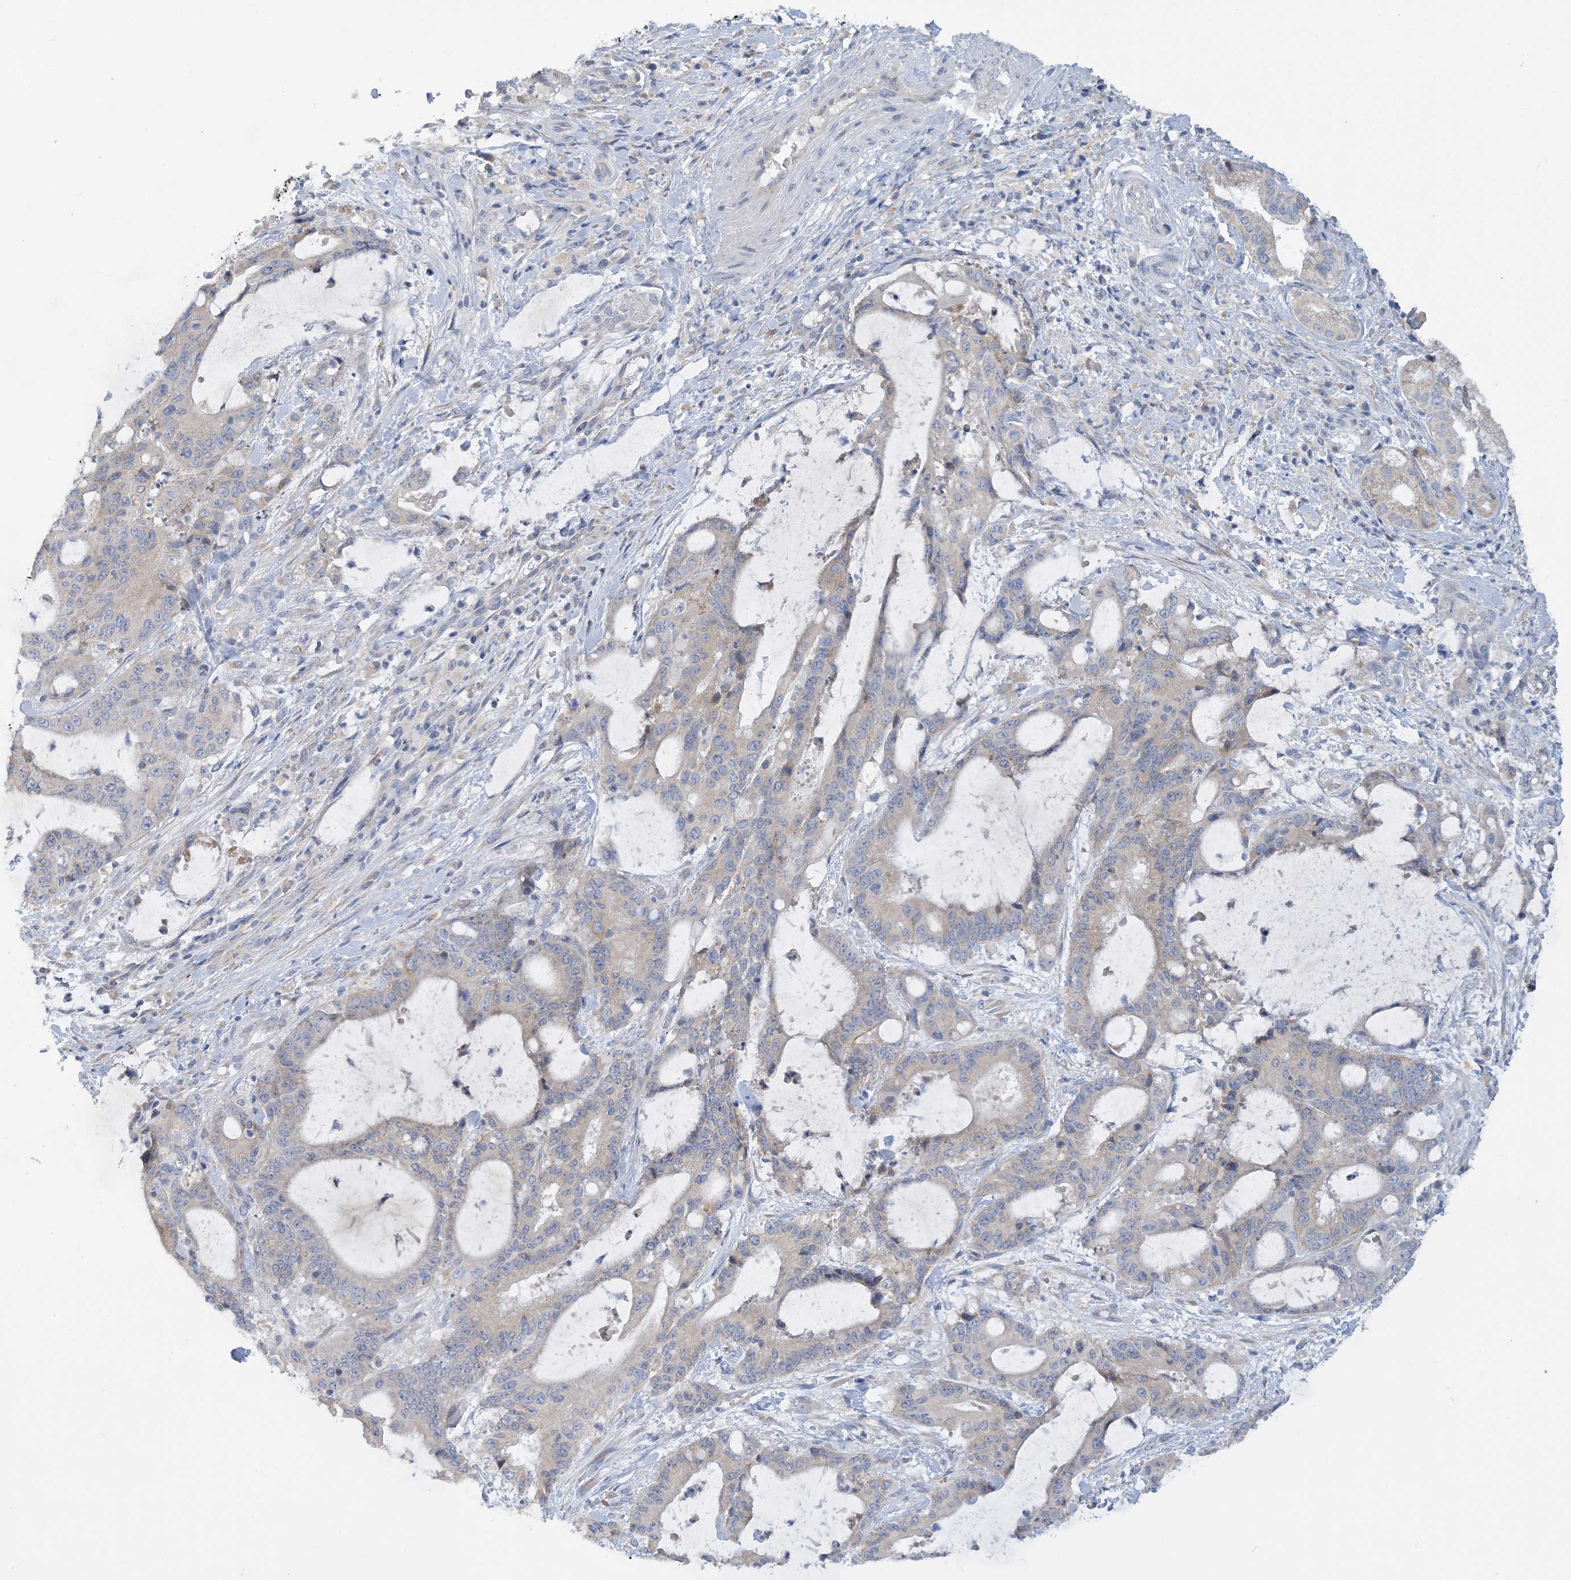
{"staining": {"intensity": "negative", "quantity": "none", "location": "none"}, "tissue": "liver cancer", "cell_type": "Tumor cells", "image_type": "cancer", "snomed": [{"axis": "morphology", "description": "Normal tissue, NOS"}, {"axis": "morphology", "description": "Cholangiocarcinoma"}, {"axis": "topography", "description": "Liver"}, {"axis": "topography", "description": "Peripheral nerve tissue"}], "caption": "The immunohistochemistry histopathology image has no significant expression in tumor cells of liver cancer tissue. (DAB IHC with hematoxylin counter stain).", "gene": "ZCCHC18", "patient": {"sex": "female", "age": 73}}